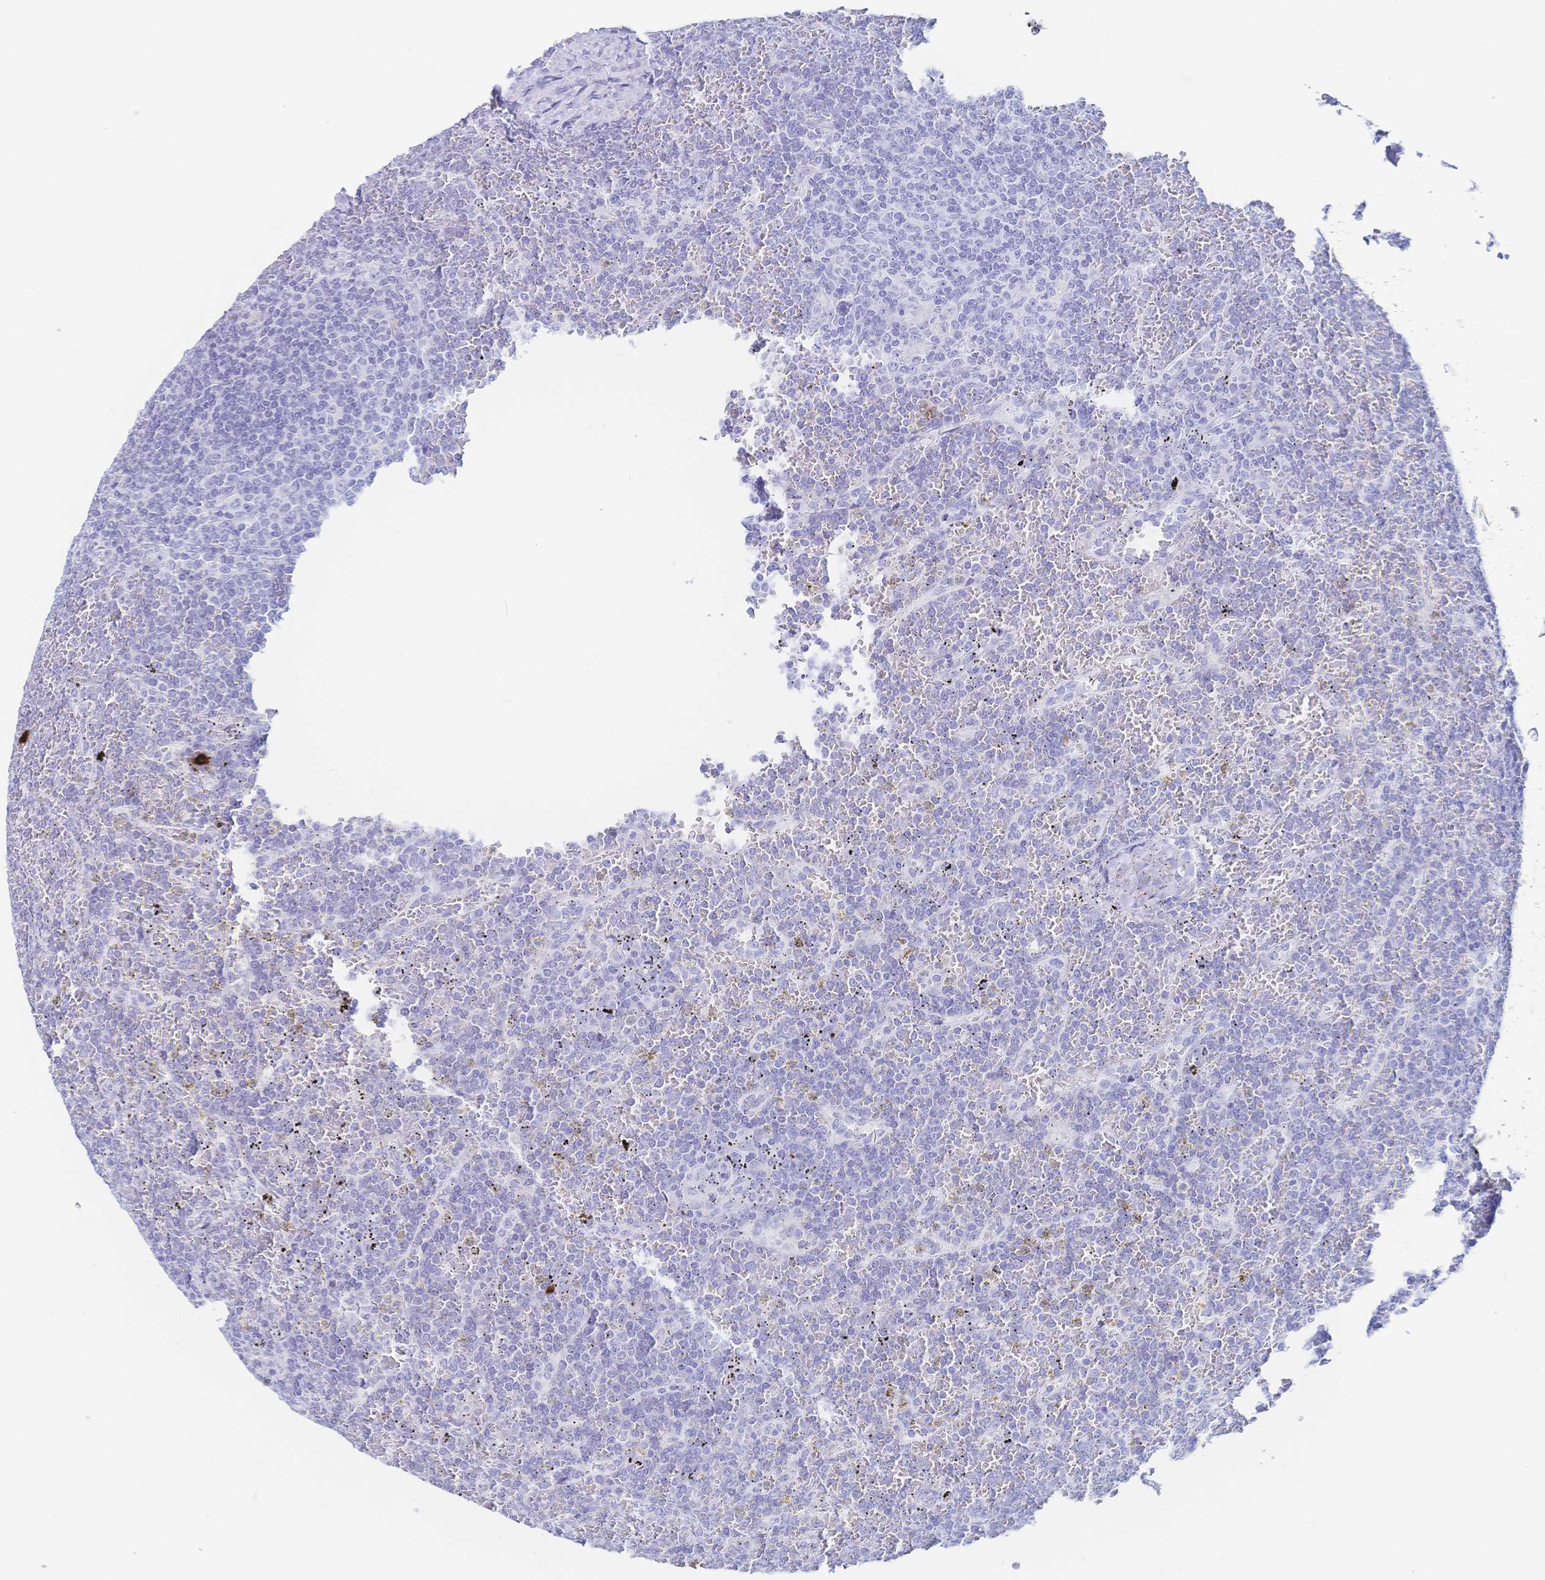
{"staining": {"intensity": "negative", "quantity": "none", "location": "none"}, "tissue": "lymphoma", "cell_type": "Tumor cells", "image_type": "cancer", "snomed": [{"axis": "morphology", "description": "Malignant lymphoma, non-Hodgkin's type, Low grade"}, {"axis": "topography", "description": "Spleen"}], "caption": "Immunohistochemical staining of malignant lymphoma, non-Hodgkin's type (low-grade) exhibits no significant staining in tumor cells. Brightfield microscopy of immunohistochemistry stained with DAB (brown) and hematoxylin (blue), captured at high magnification.", "gene": "IL2RB", "patient": {"sex": "female", "age": 19}}